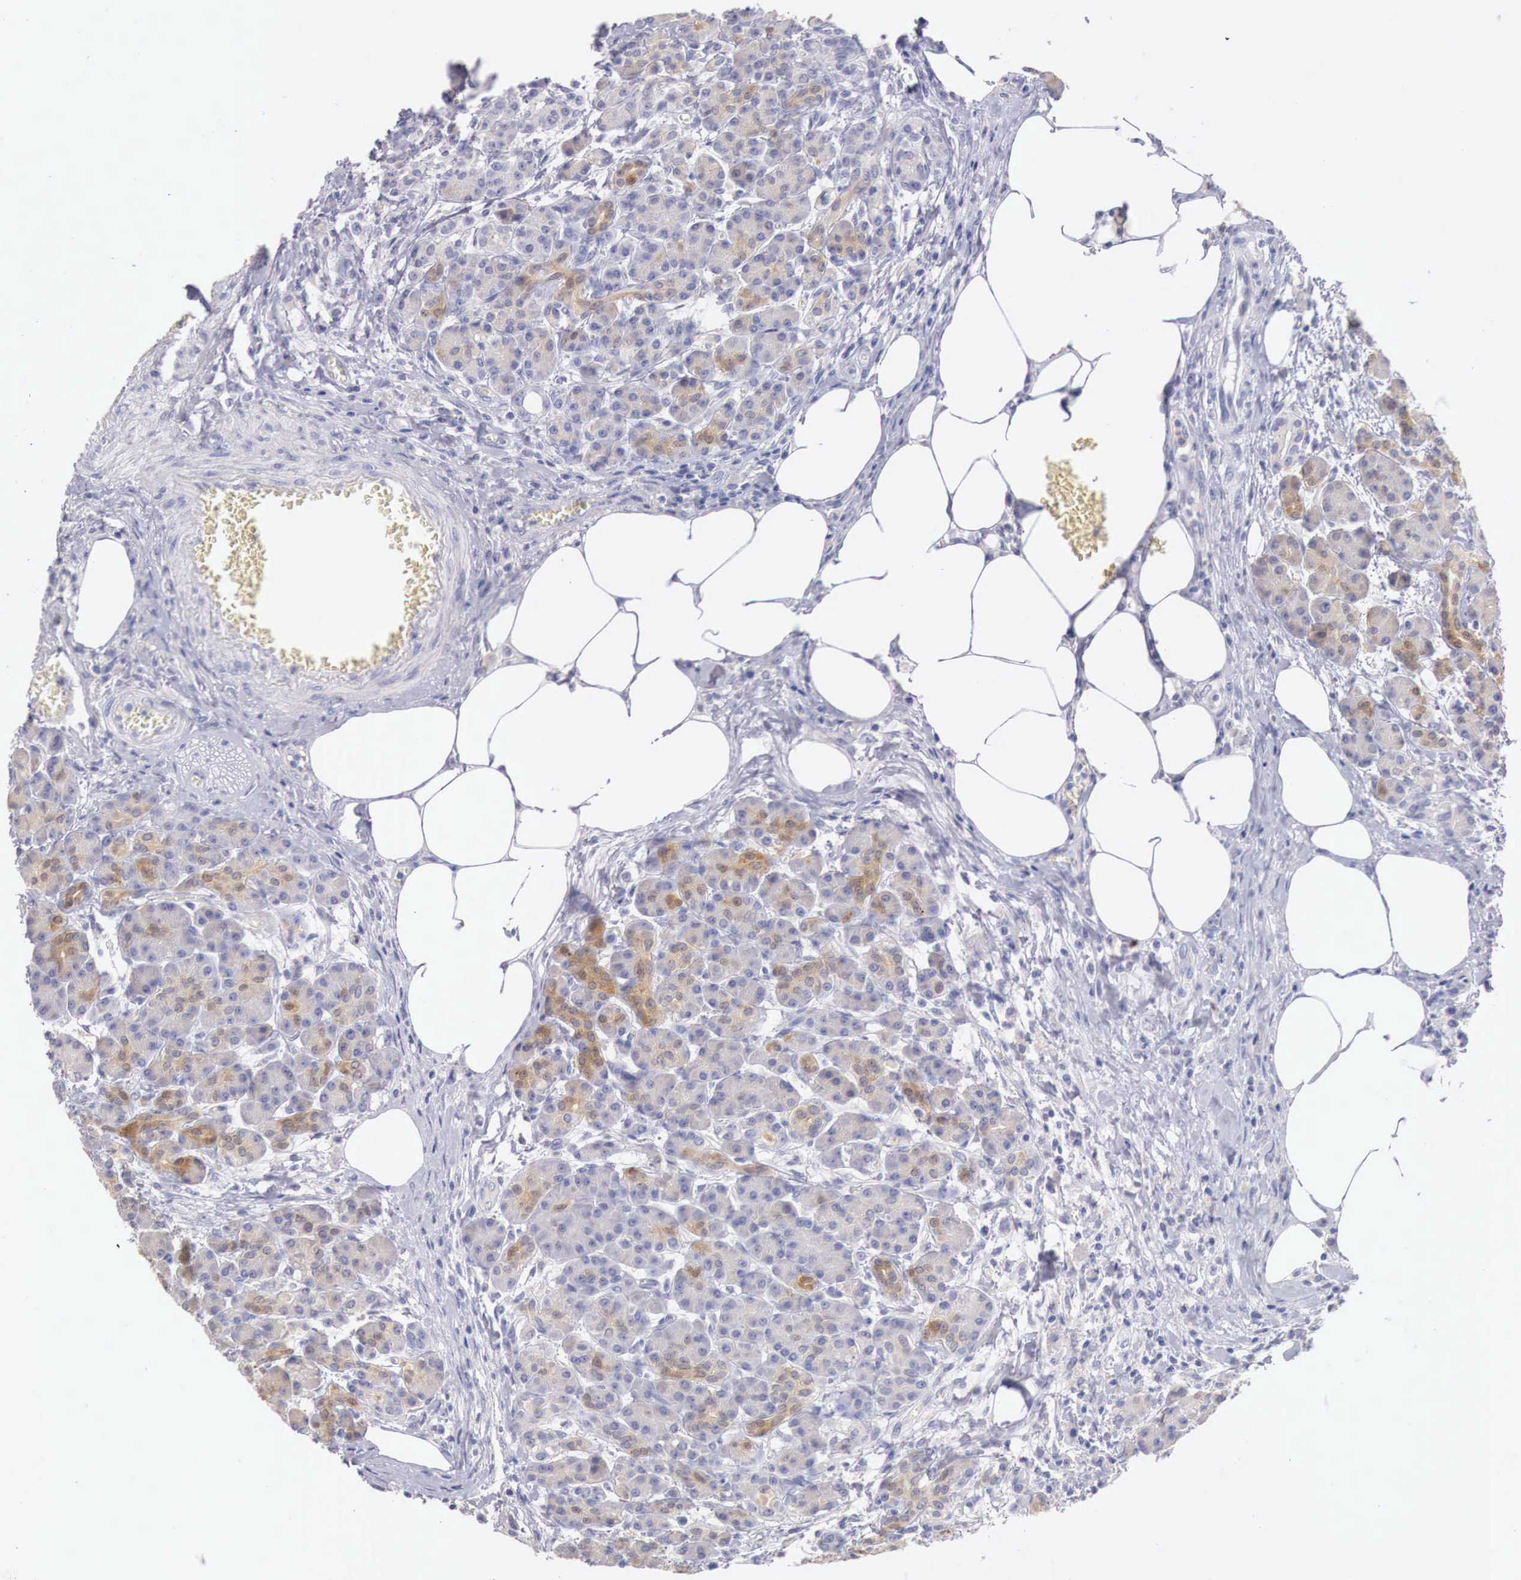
{"staining": {"intensity": "moderate", "quantity": "25%-75%", "location": "cytoplasmic/membranous,nuclear"}, "tissue": "pancreas", "cell_type": "Exocrine glandular cells", "image_type": "normal", "snomed": [{"axis": "morphology", "description": "Normal tissue, NOS"}, {"axis": "topography", "description": "Pancreas"}], "caption": "Unremarkable pancreas displays moderate cytoplasmic/membranous,nuclear staining in about 25%-75% of exocrine glandular cells.", "gene": "ITIH6", "patient": {"sex": "female", "age": 73}}